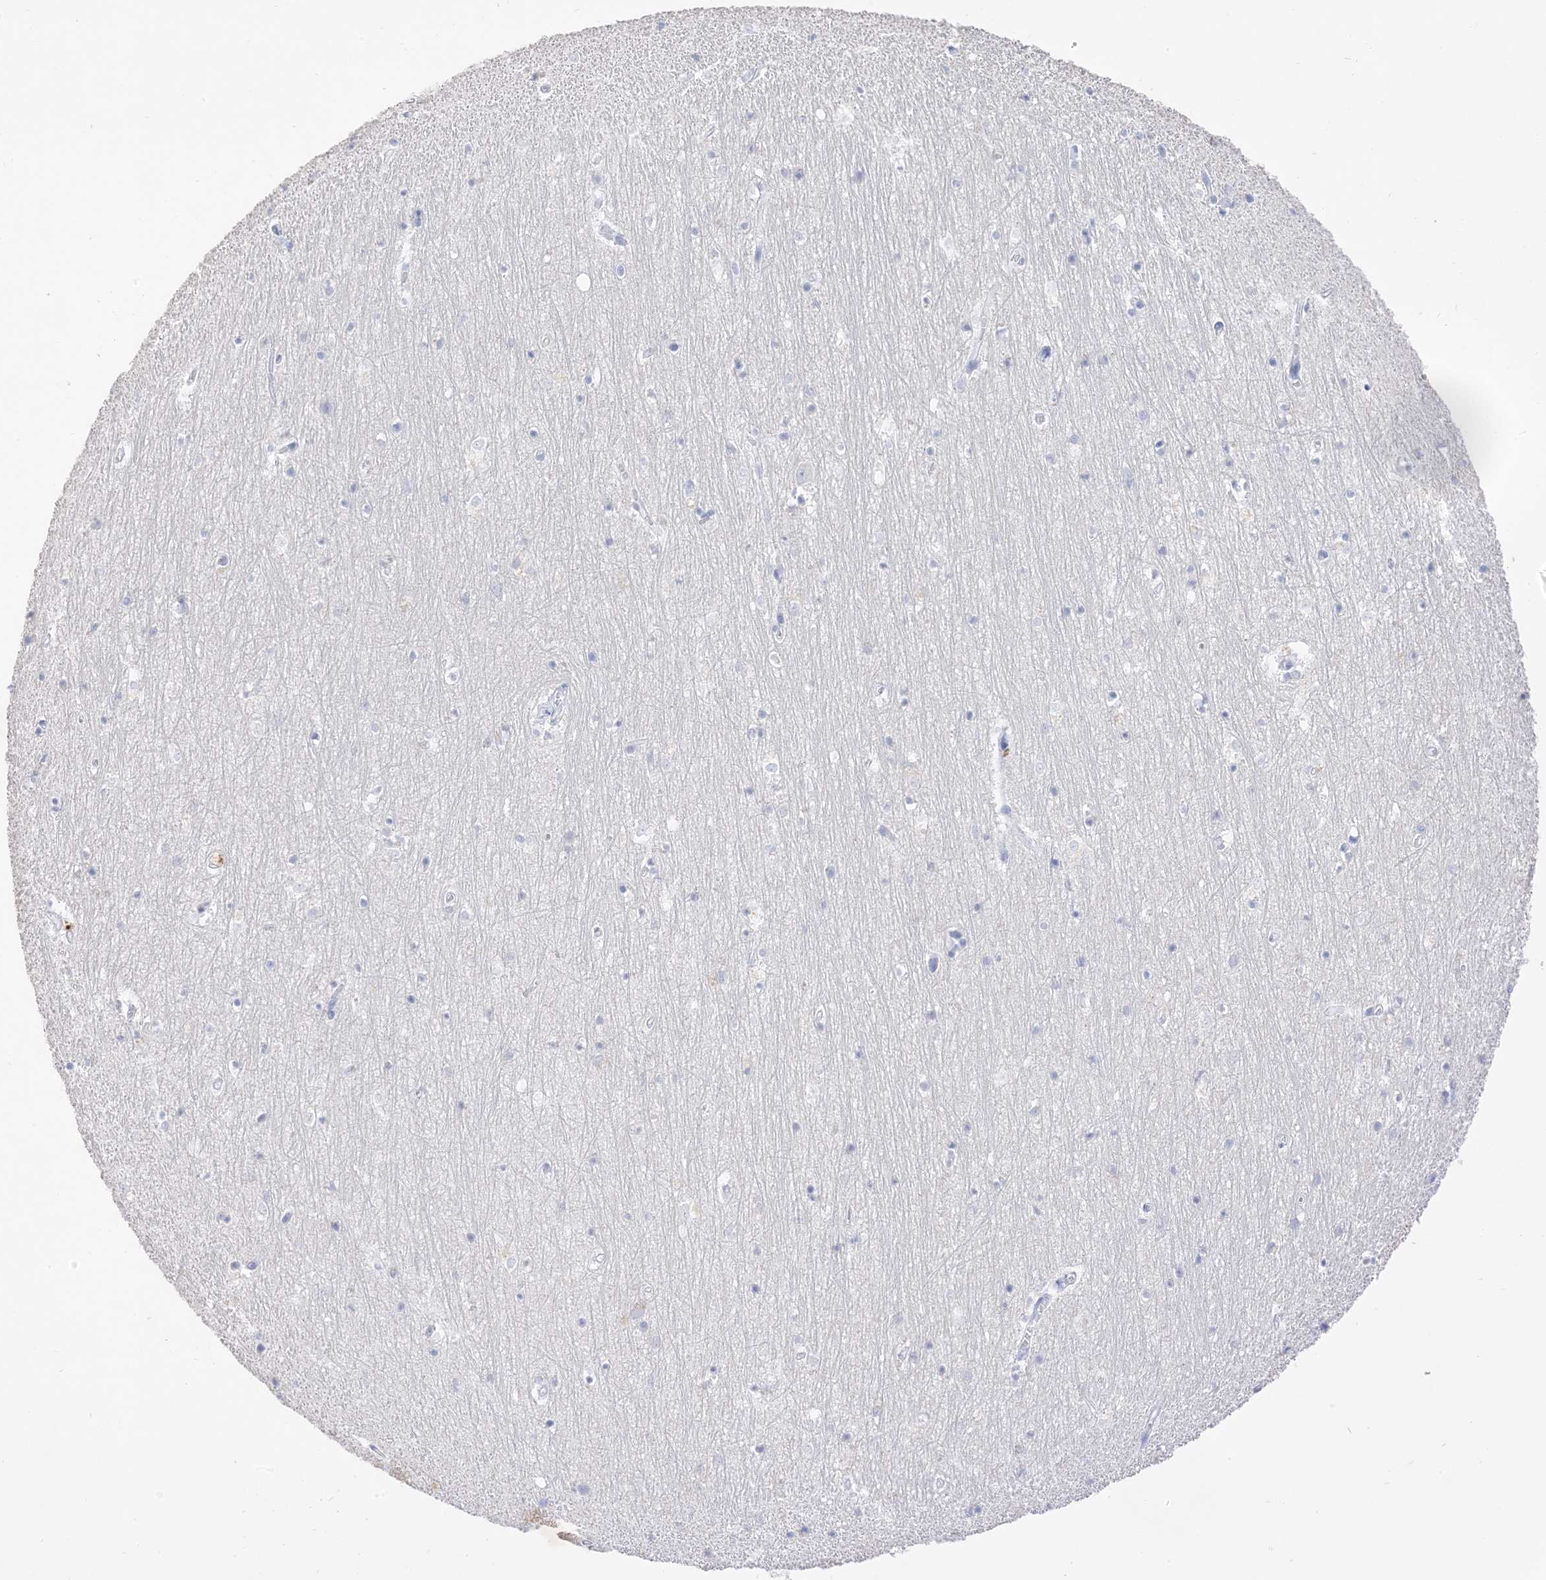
{"staining": {"intensity": "negative", "quantity": "none", "location": "none"}, "tissue": "hippocampus", "cell_type": "Glial cells", "image_type": "normal", "snomed": [{"axis": "morphology", "description": "Normal tissue, NOS"}, {"axis": "topography", "description": "Hippocampus"}], "caption": "There is no significant positivity in glial cells of hippocampus.", "gene": "MUC17", "patient": {"sex": "female", "age": 64}}